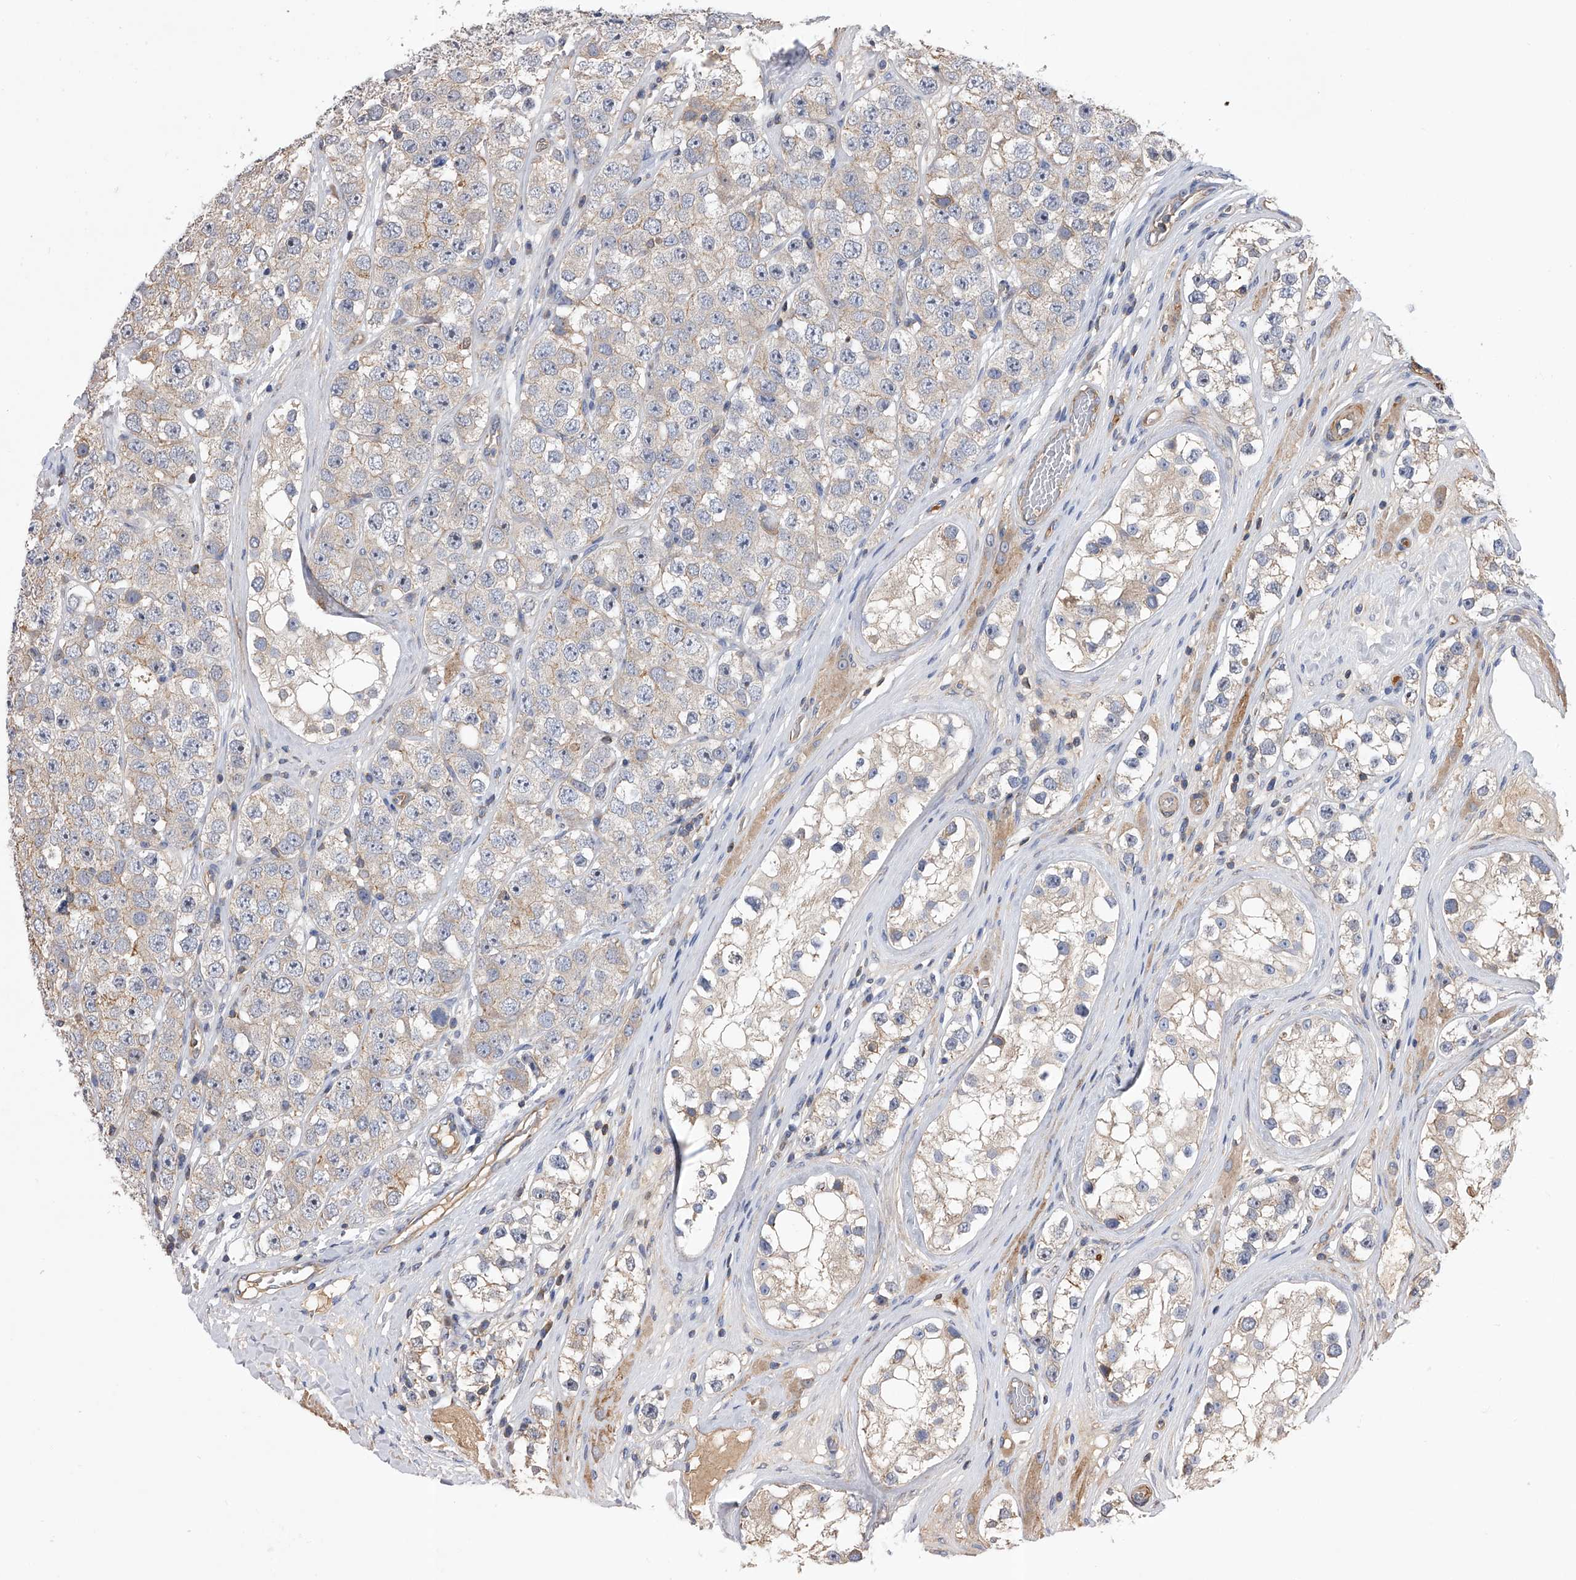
{"staining": {"intensity": "weak", "quantity": "25%-75%", "location": "cytoplasmic/membranous"}, "tissue": "testis cancer", "cell_type": "Tumor cells", "image_type": "cancer", "snomed": [{"axis": "morphology", "description": "Seminoma, NOS"}, {"axis": "topography", "description": "Testis"}], "caption": "Brown immunohistochemical staining in testis cancer reveals weak cytoplasmic/membranous expression in approximately 25%-75% of tumor cells.", "gene": "CUL7", "patient": {"sex": "male", "age": 28}}